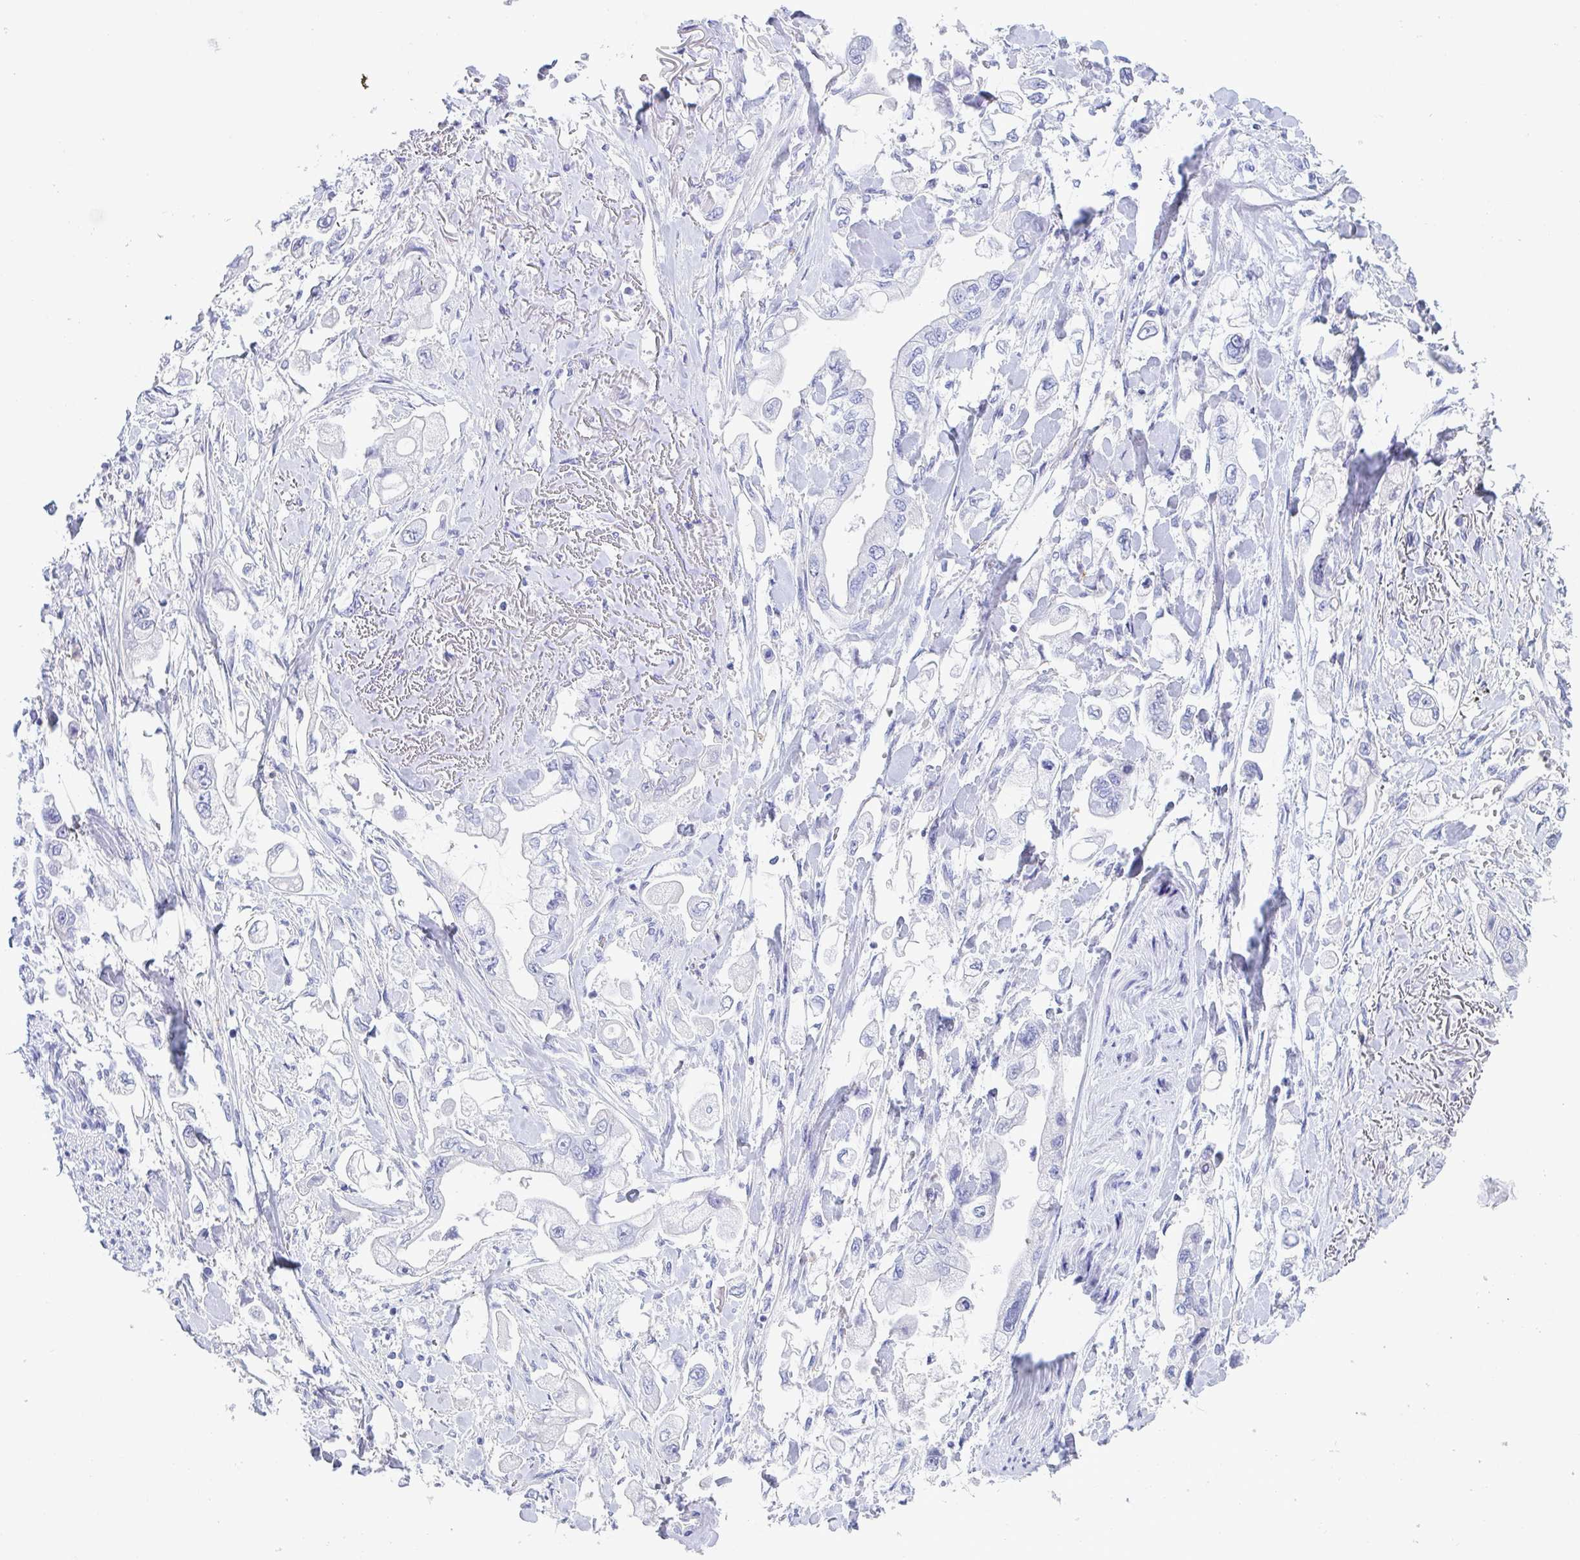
{"staining": {"intensity": "negative", "quantity": "none", "location": "none"}, "tissue": "stomach cancer", "cell_type": "Tumor cells", "image_type": "cancer", "snomed": [{"axis": "morphology", "description": "Adenocarcinoma, NOS"}, {"axis": "topography", "description": "Stomach"}], "caption": "A photomicrograph of stomach cancer (adenocarcinoma) stained for a protein reveals no brown staining in tumor cells.", "gene": "CEP170B", "patient": {"sex": "male", "age": 62}}